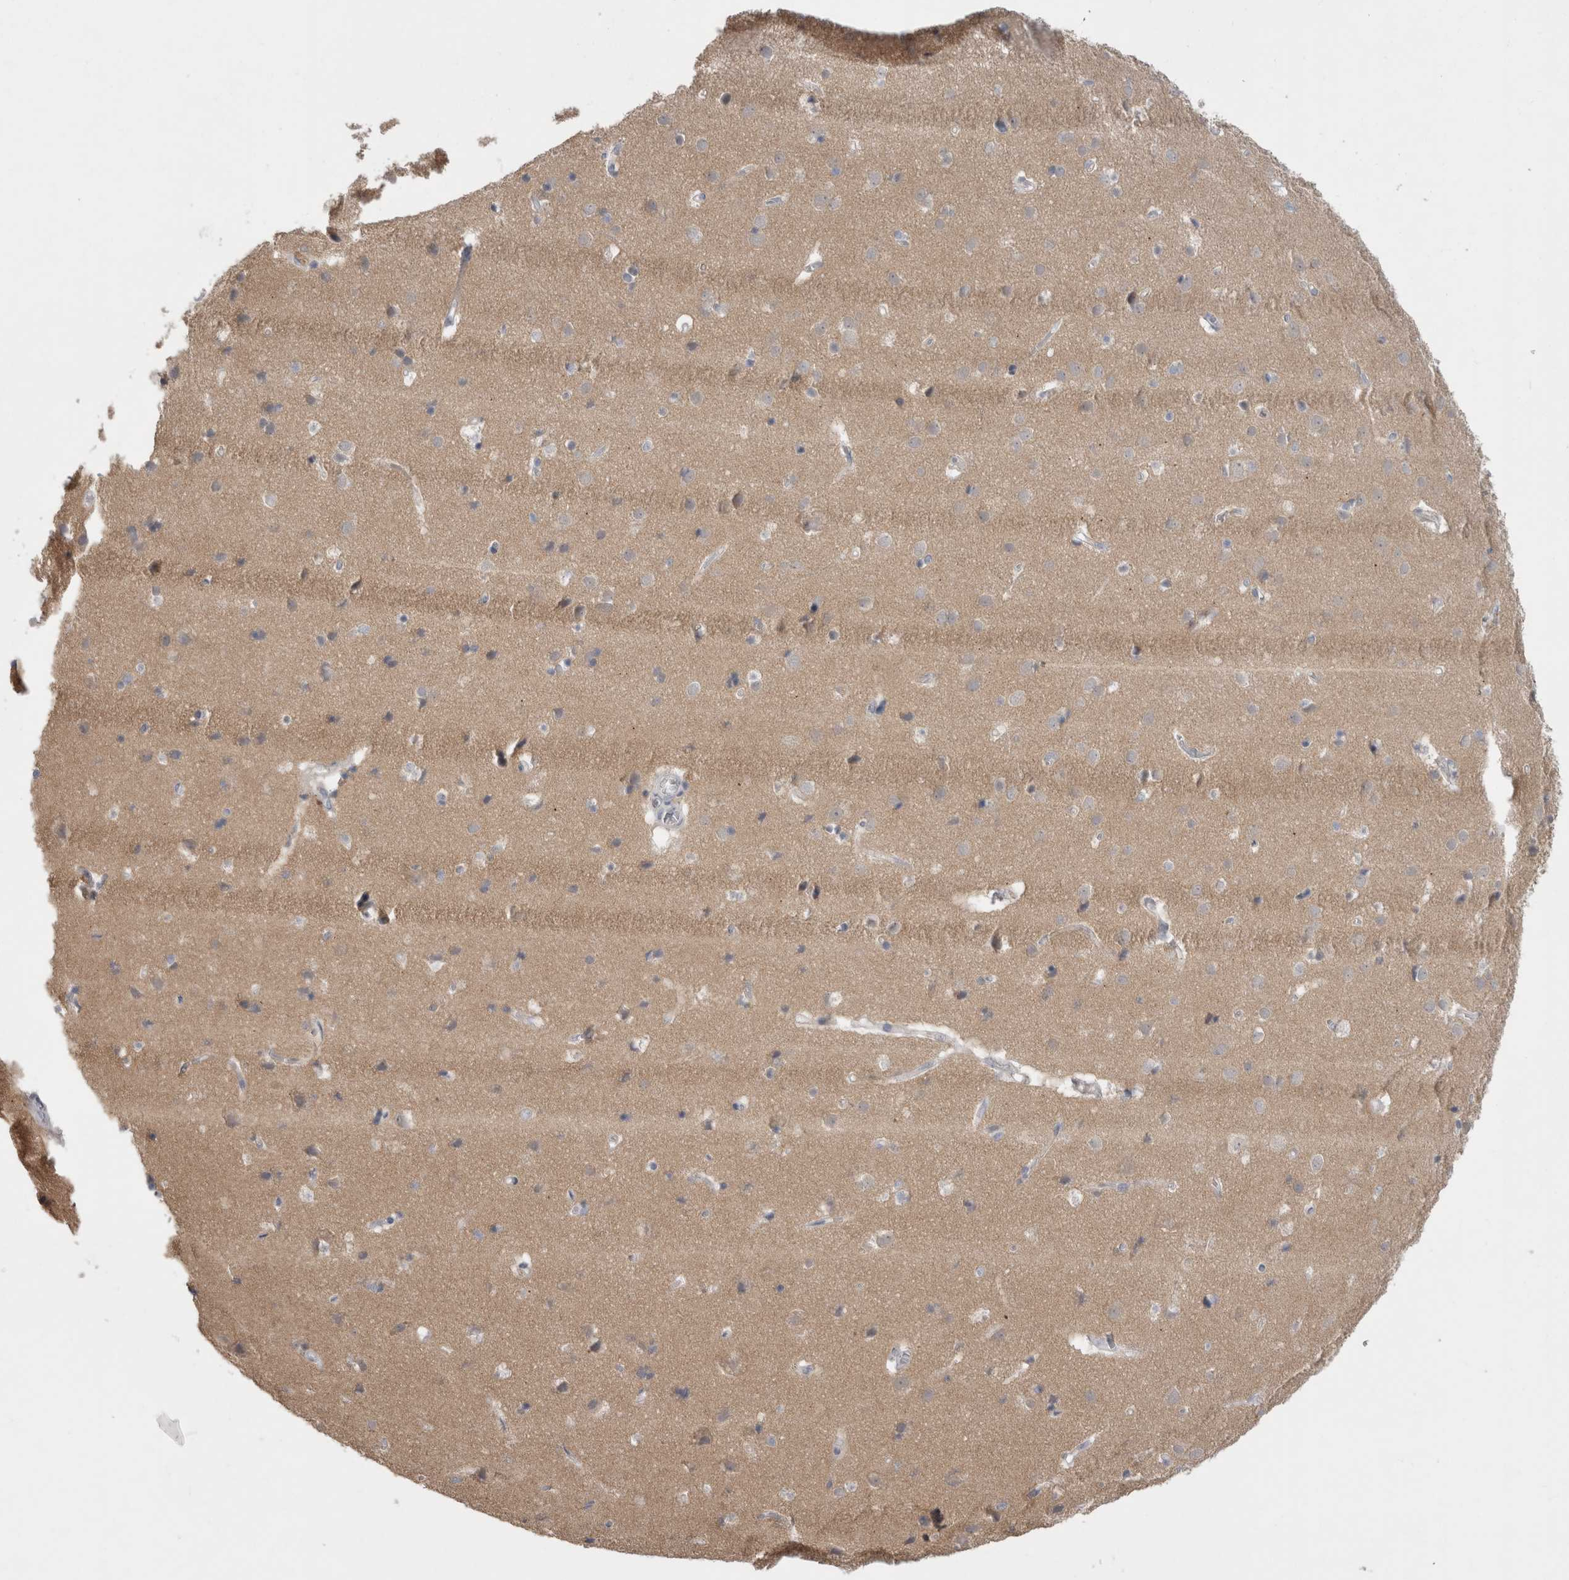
{"staining": {"intensity": "negative", "quantity": "none", "location": "none"}, "tissue": "cerebral cortex", "cell_type": "Endothelial cells", "image_type": "normal", "snomed": [{"axis": "morphology", "description": "Normal tissue, NOS"}, {"axis": "topography", "description": "Cerebral cortex"}], "caption": "Immunohistochemical staining of unremarkable cerebral cortex displays no significant expression in endothelial cells.", "gene": "LRRC40", "patient": {"sex": "male", "age": 54}}